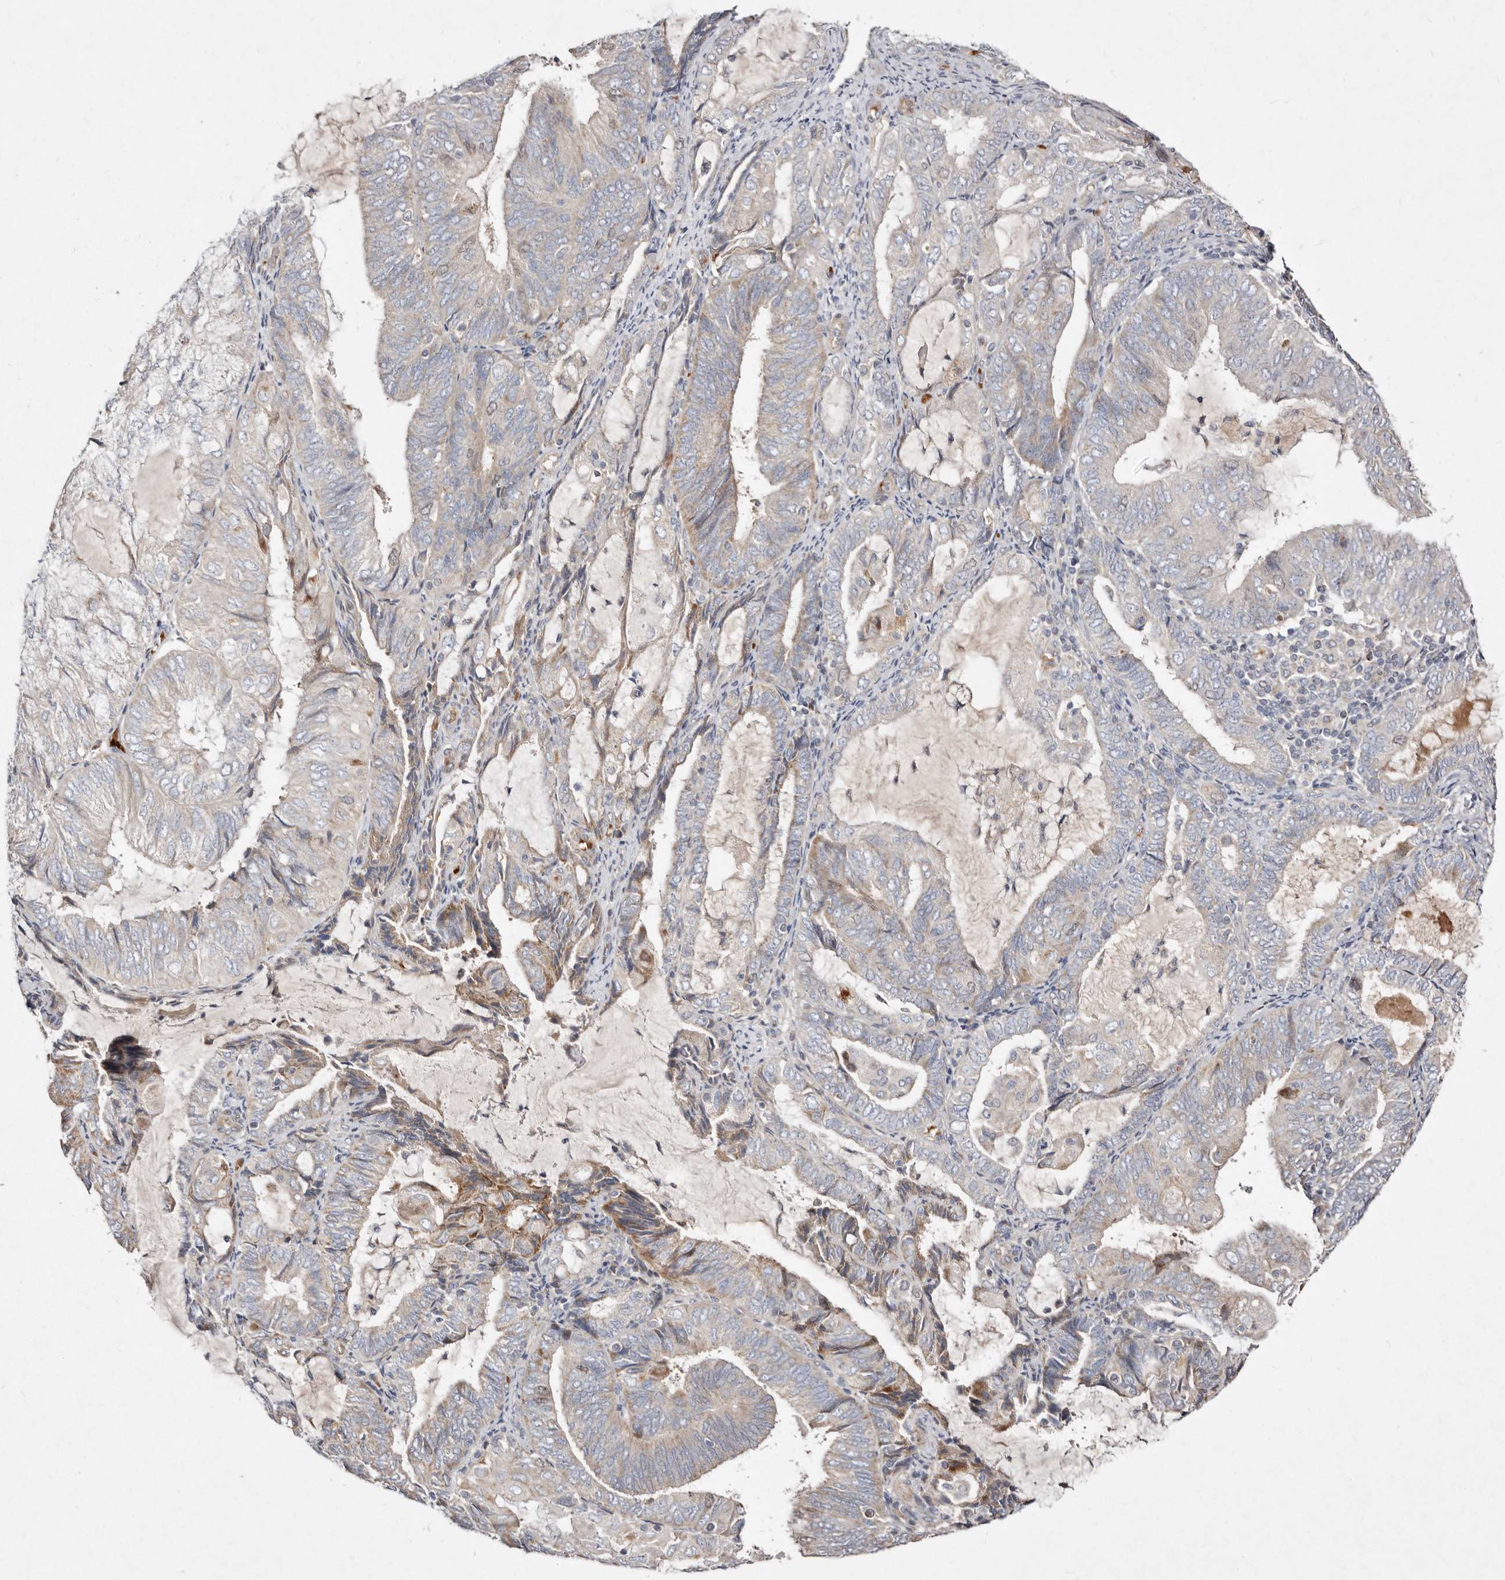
{"staining": {"intensity": "weak", "quantity": "25%-75%", "location": "cytoplasmic/membranous"}, "tissue": "endometrial cancer", "cell_type": "Tumor cells", "image_type": "cancer", "snomed": [{"axis": "morphology", "description": "Adenocarcinoma, NOS"}, {"axis": "topography", "description": "Endometrium"}], "caption": "Tumor cells display weak cytoplasmic/membranous expression in about 25%-75% of cells in endometrial cancer.", "gene": "SLC25A20", "patient": {"sex": "female", "age": 81}}